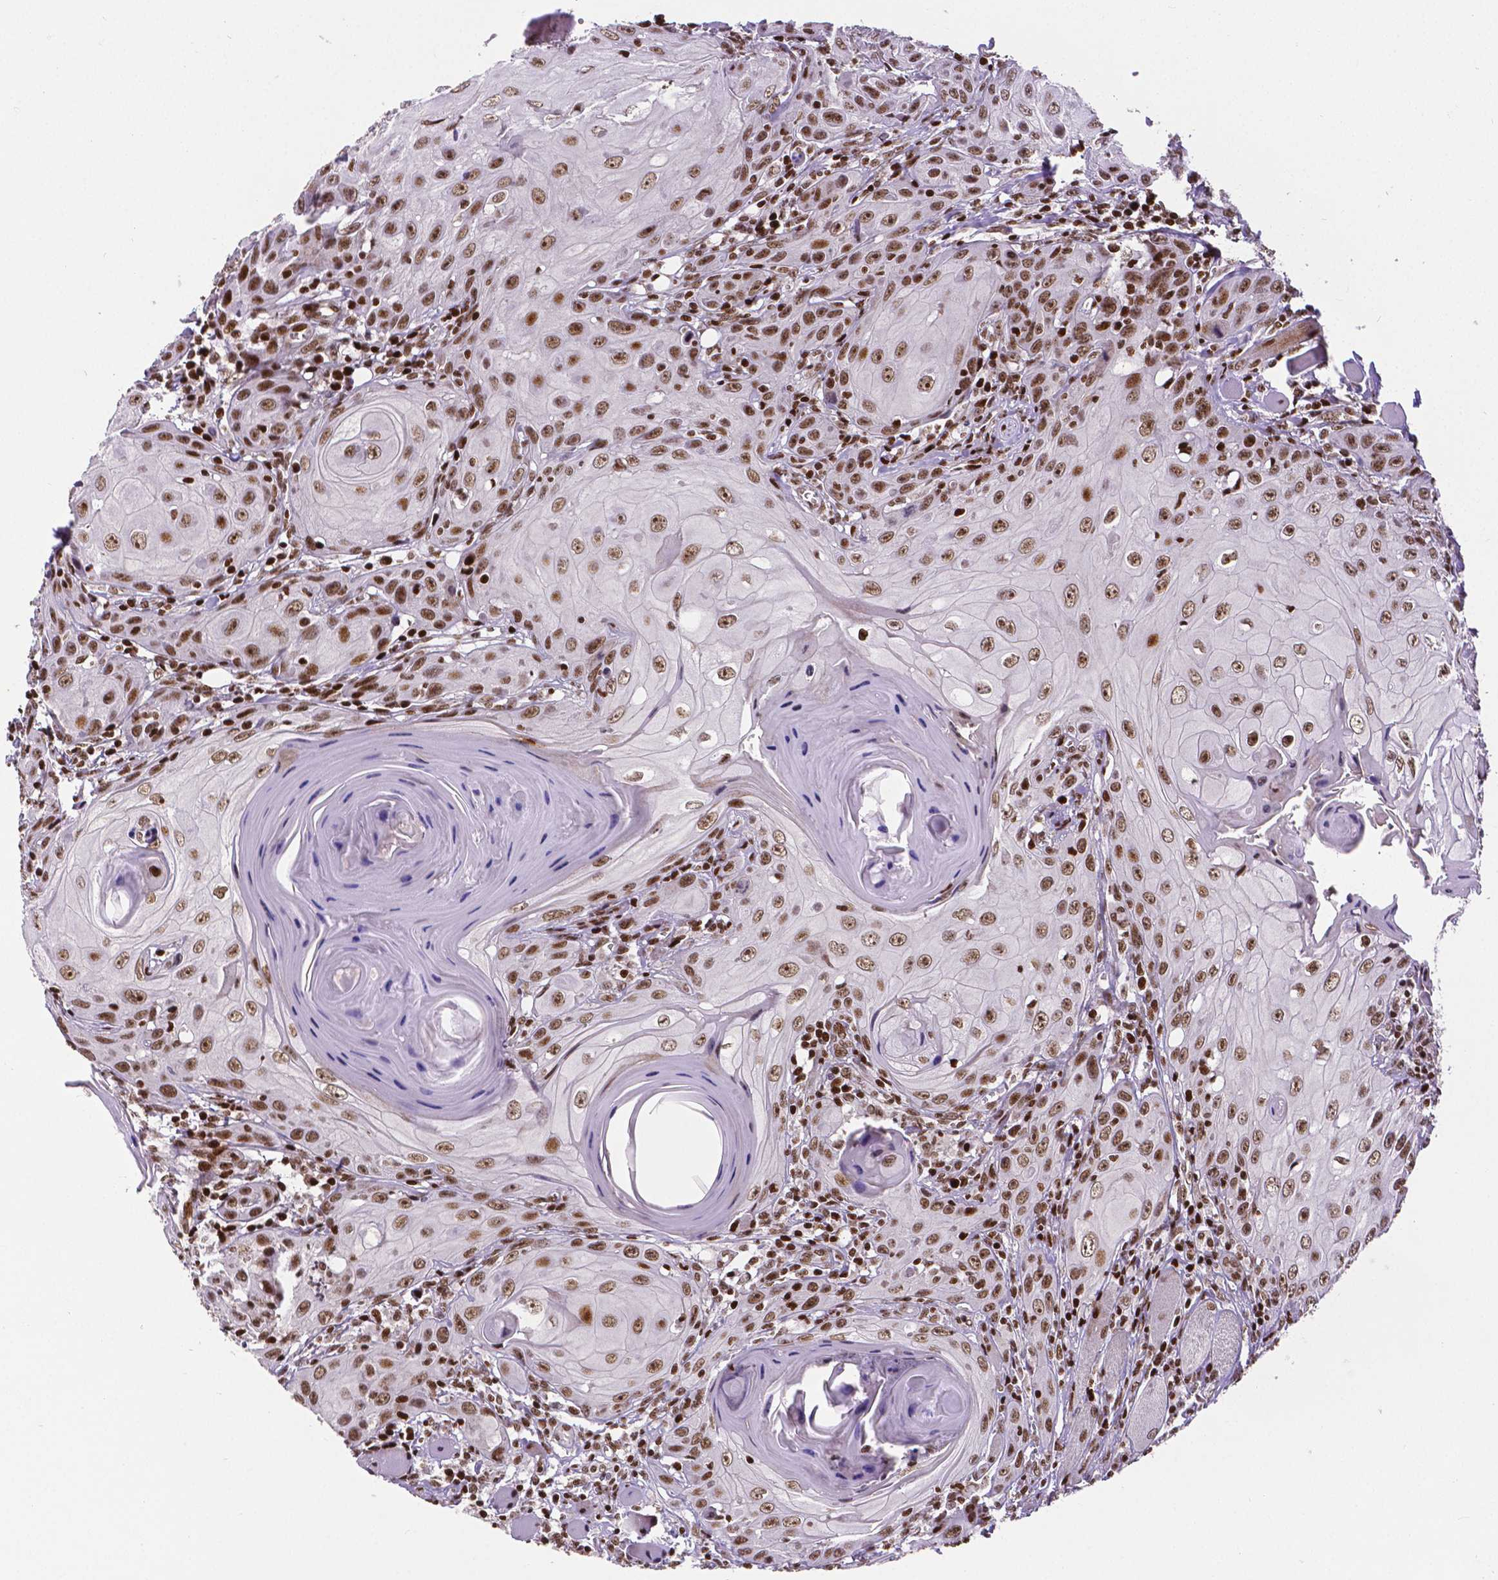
{"staining": {"intensity": "moderate", "quantity": ">75%", "location": "nuclear"}, "tissue": "head and neck cancer", "cell_type": "Tumor cells", "image_type": "cancer", "snomed": [{"axis": "morphology", "description": "Squamous cell carcinoma, NOS"}, {"axis": "topography", "description": "Head-Neck"}], "caption": "Head and neck cancer stained for a protein demonstrates moderate nuclear positivity in tumor cells. Nuclei are stained in blue.", "gene": "CTCF", "patient": {"sex": "female", "age": 80}}